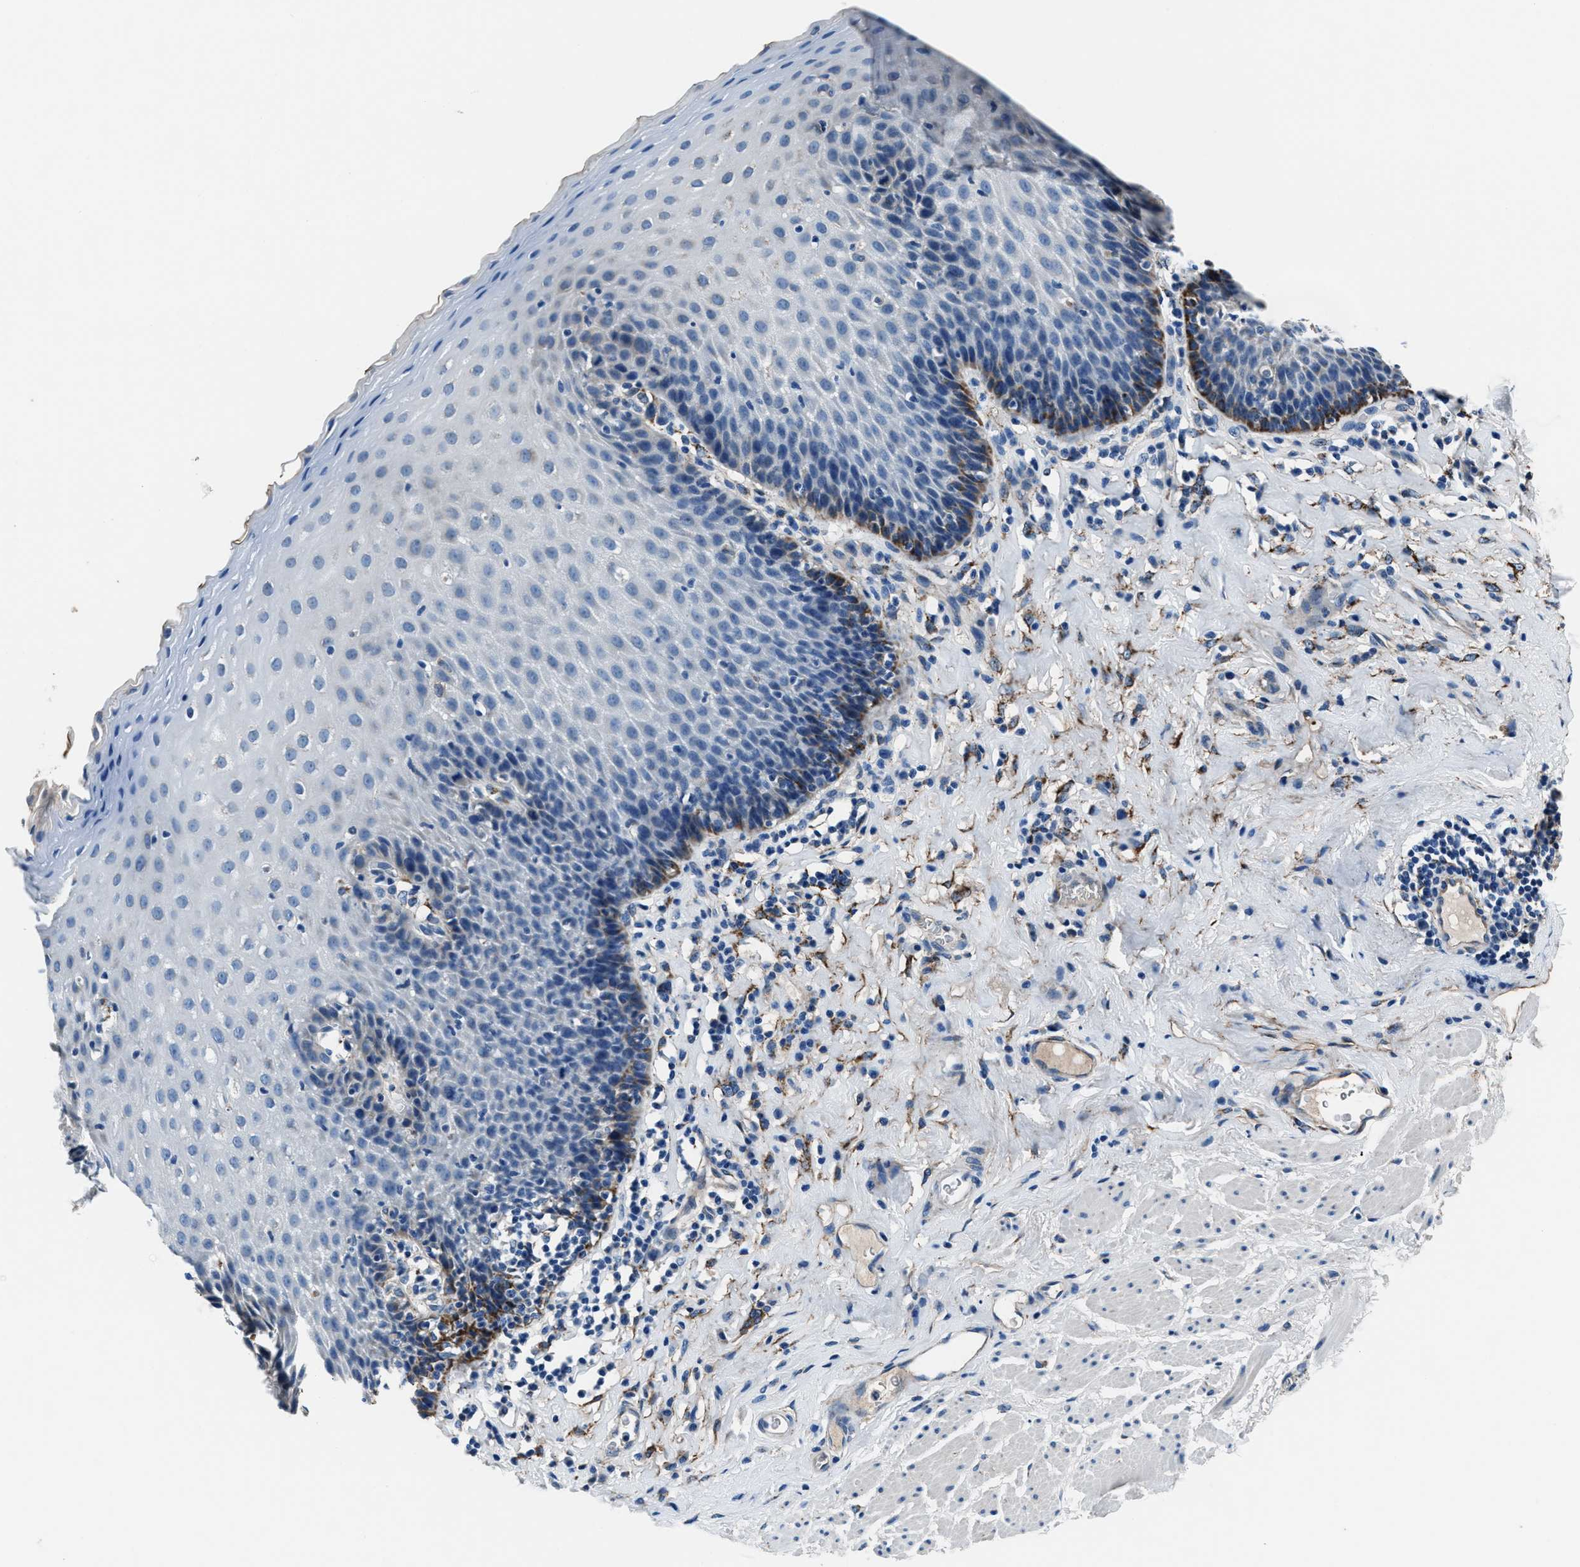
{"staining": {"intensity": "moderate", "quantity": "<25%", "location": "cytoplasmic/membranous"}, "tissue": "esophagus", "cell_type": "Squamous epithelial cells", "image_type": "normal", "snomed": [{"axis": "morphology", "description": "Normal tissue, NOS"}, {"axis": "topography", "description": "Esophagus"}], "caption": "Immunohistochemical staining of benign human esophagus reveals low levels of moderate cytoplasmic/membranous expression in approximately <25% of squamous epithelial cells. (Stains: DAB in brown, nuclei in blue, Microscopy: brightfield microscopy at high magnification).", "gene": "PRTFDC1", "patient": {"sex": "female", "age": 61}}